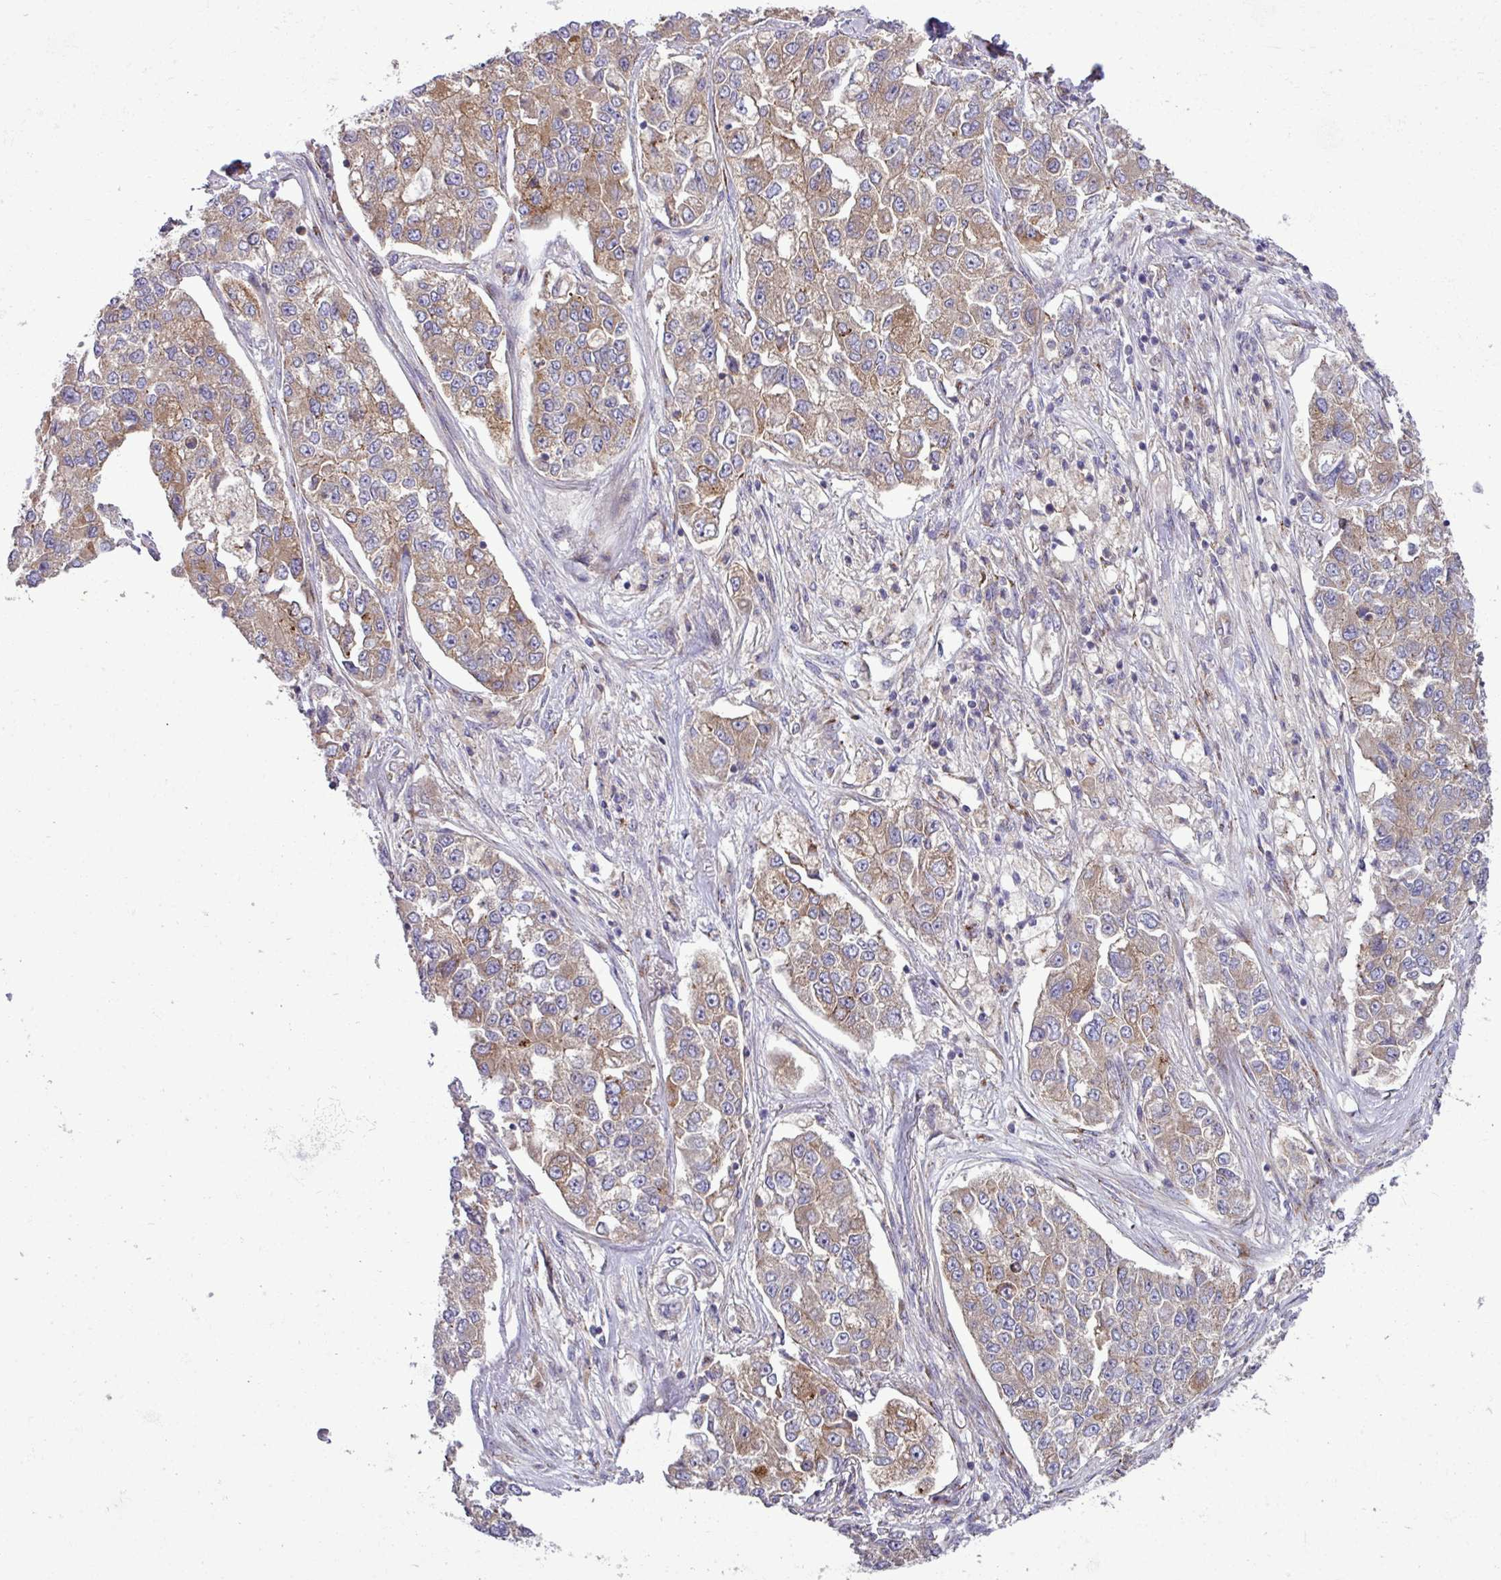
{"staining": {"intensity": "moderate", "quantity": "25%-75%", "location": "cytoplasmic/membranous"}, "tissue": "lung cancer", "cell_type": "Tumor cells", "image_type": "cancer", "snomed": [{"axis": "morphology", "description": "Adenocarcinoma, NOS"}, {"axis": "topography", "description": "Lung"}], "caption": "IHC micrograph of human lung cancer stained for a protein (brown), which reveals medium levels of moderate cytoplasmic/membranous staining in about 25%-75% of tumor cells.", "gene": "RAB19", "patient": {"sex": "male", "age": 49}}